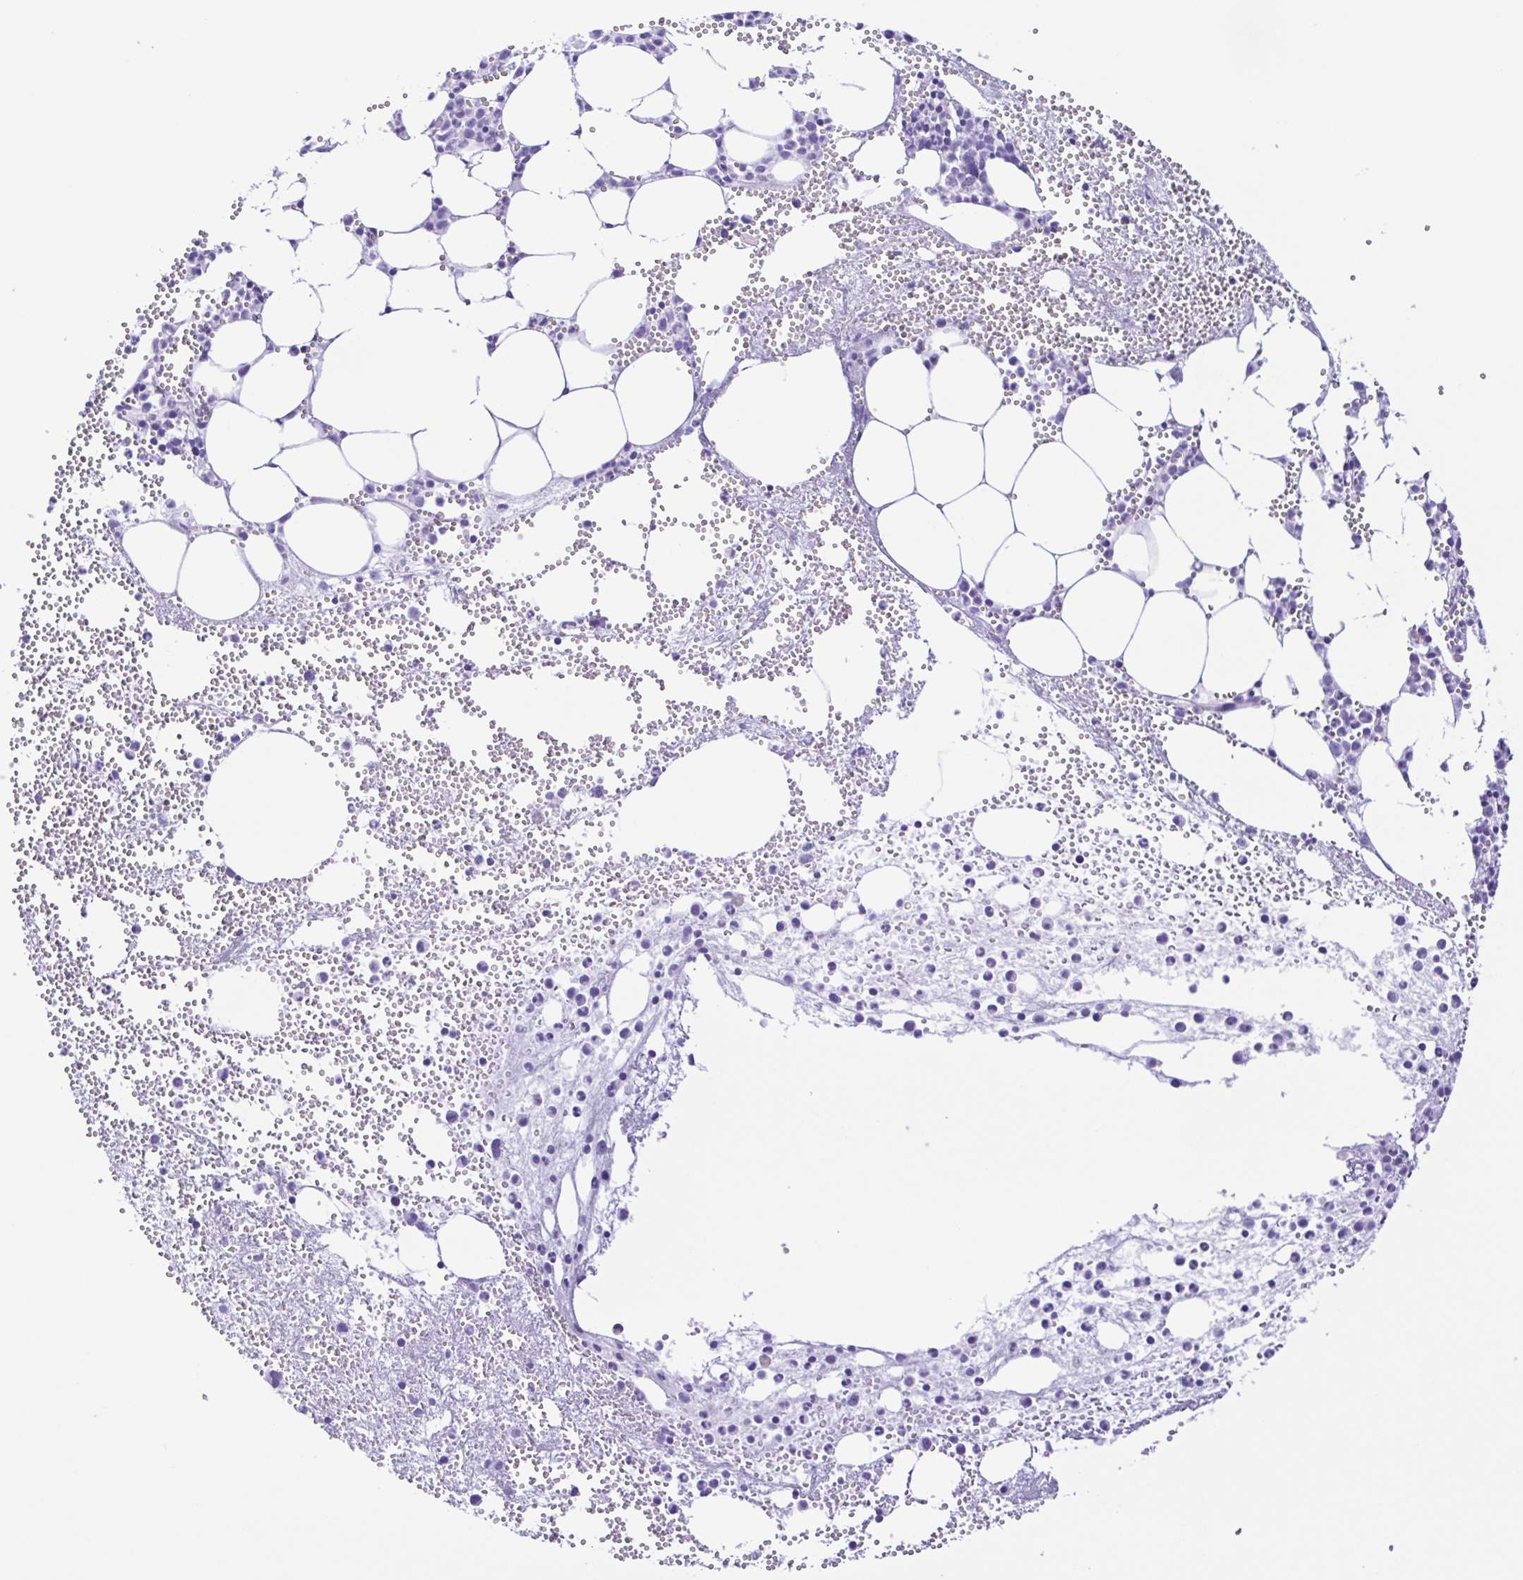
{"staining": {"intensity": "negative", "quantity": "none", "location": "none"}, "tissue": "bone marrow", "cell_type": "Hematopoietic cells", "image_type": "normal", "snomed": [{"axis": "morphology", "description": "Normal tissue, NOS"}, {"axis": "topography", "description": "Bone marrow"}], "caption": "An immunohistochemistry histopathology image of normal bone marrow is shown. There is no staining in hematopoietic cells of bone marrow. (DAB (3,3'-diaminobenzidine) immunohistochemistry visualized using brightfield microscopy, high magnification).", "gene": "CYP11A1", "patient": {"sex": "female", "age": 57}}